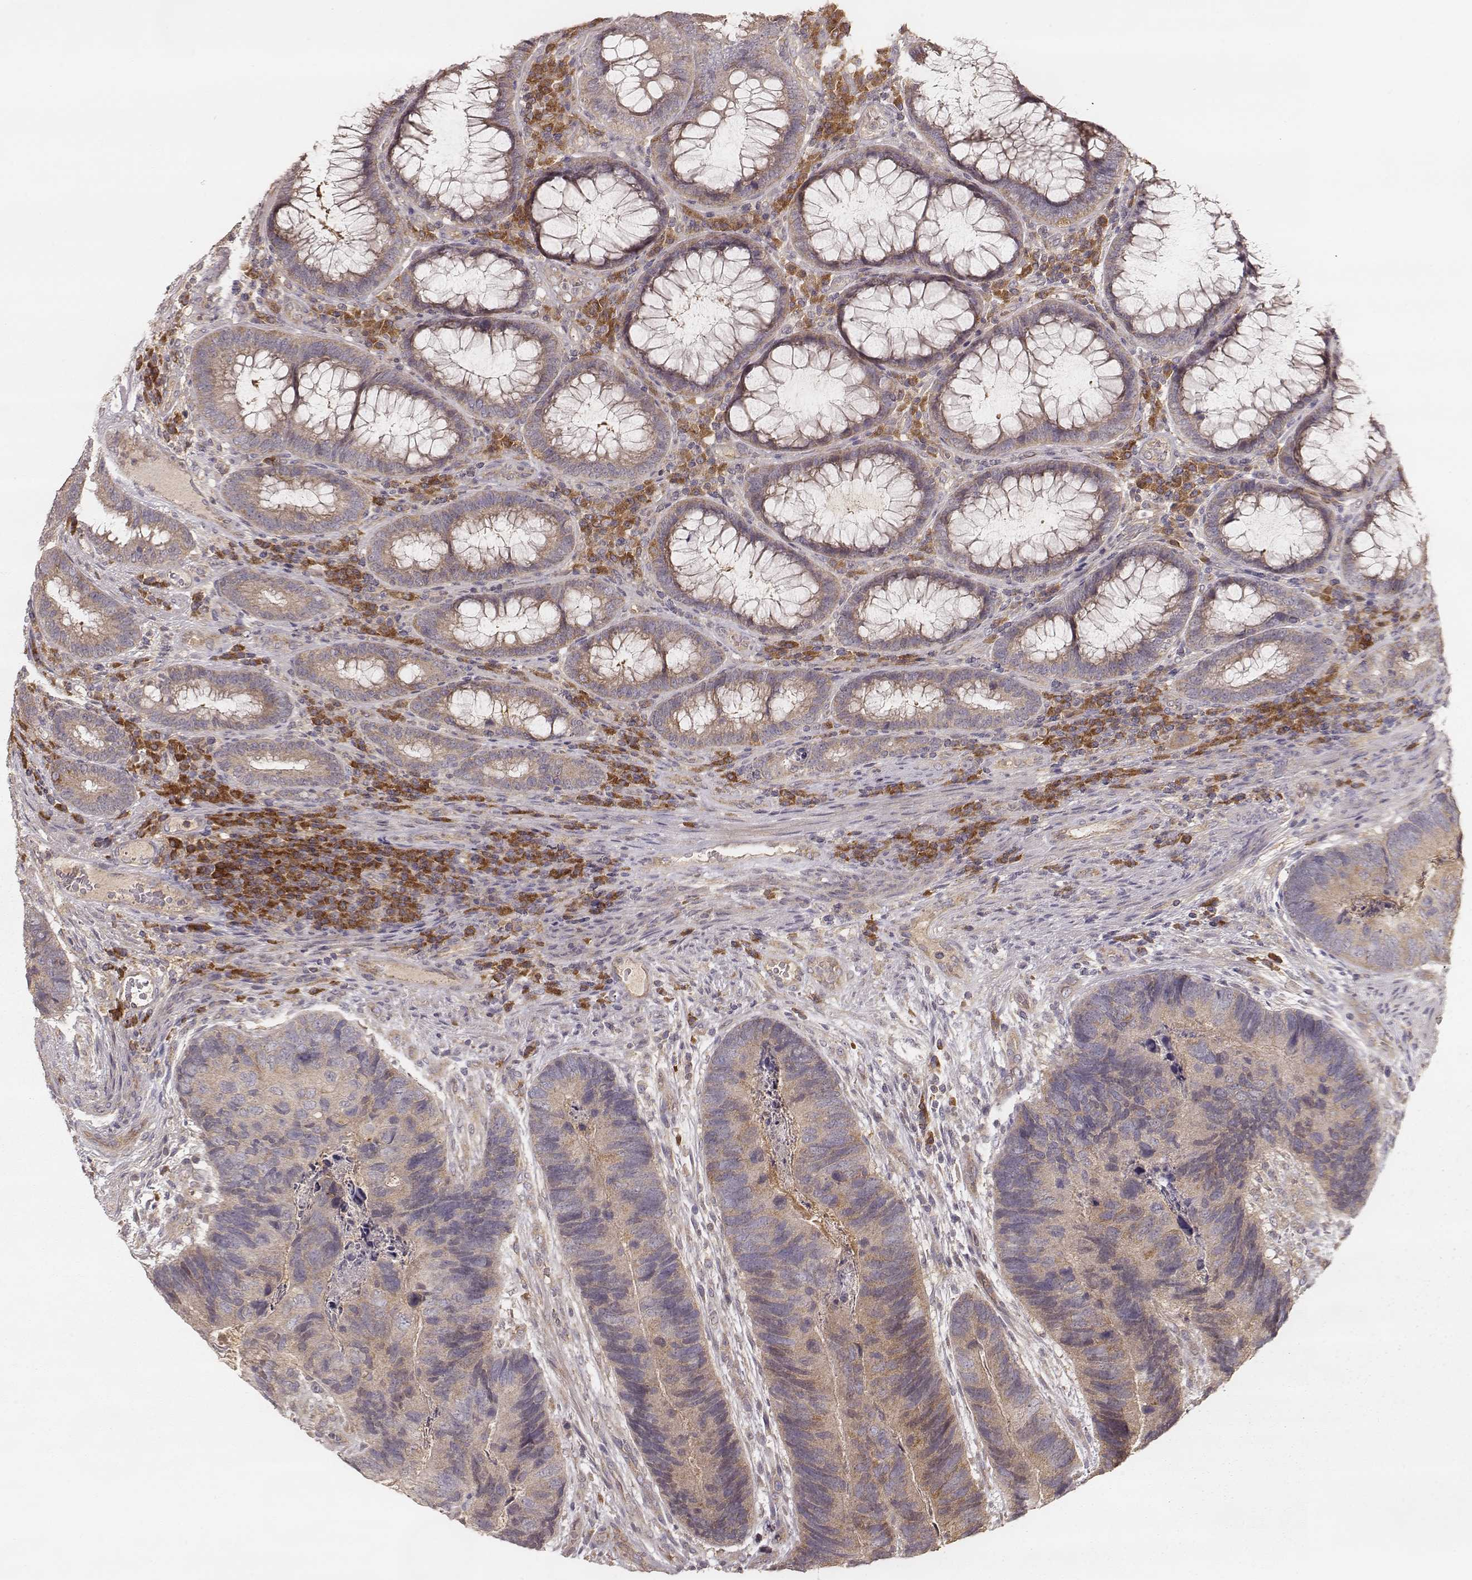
{"staining": {"intensity": "weak", "quantity": "25%-75%", "location": "cytoplasmic/membranous"}, "tissue": "colorectal cancer", "cell_type": "Tumor cells", "image_type": "cancer", "snomed": [{"axis": "morphology", "description": "Adenocarcinoma, NOS"}, {"axis": "topography", "description": "Colon"}], "caption": "Brown immunohistochemical staining in human colorectal cancer (adenocarcinoma) shows weak cytoplasmic/membranous expression in about 25%-75% of tumor cells. Nuclei are stained in blue.", "gene": "CARS1", "patient": {"sex": "female", "age": 67}}